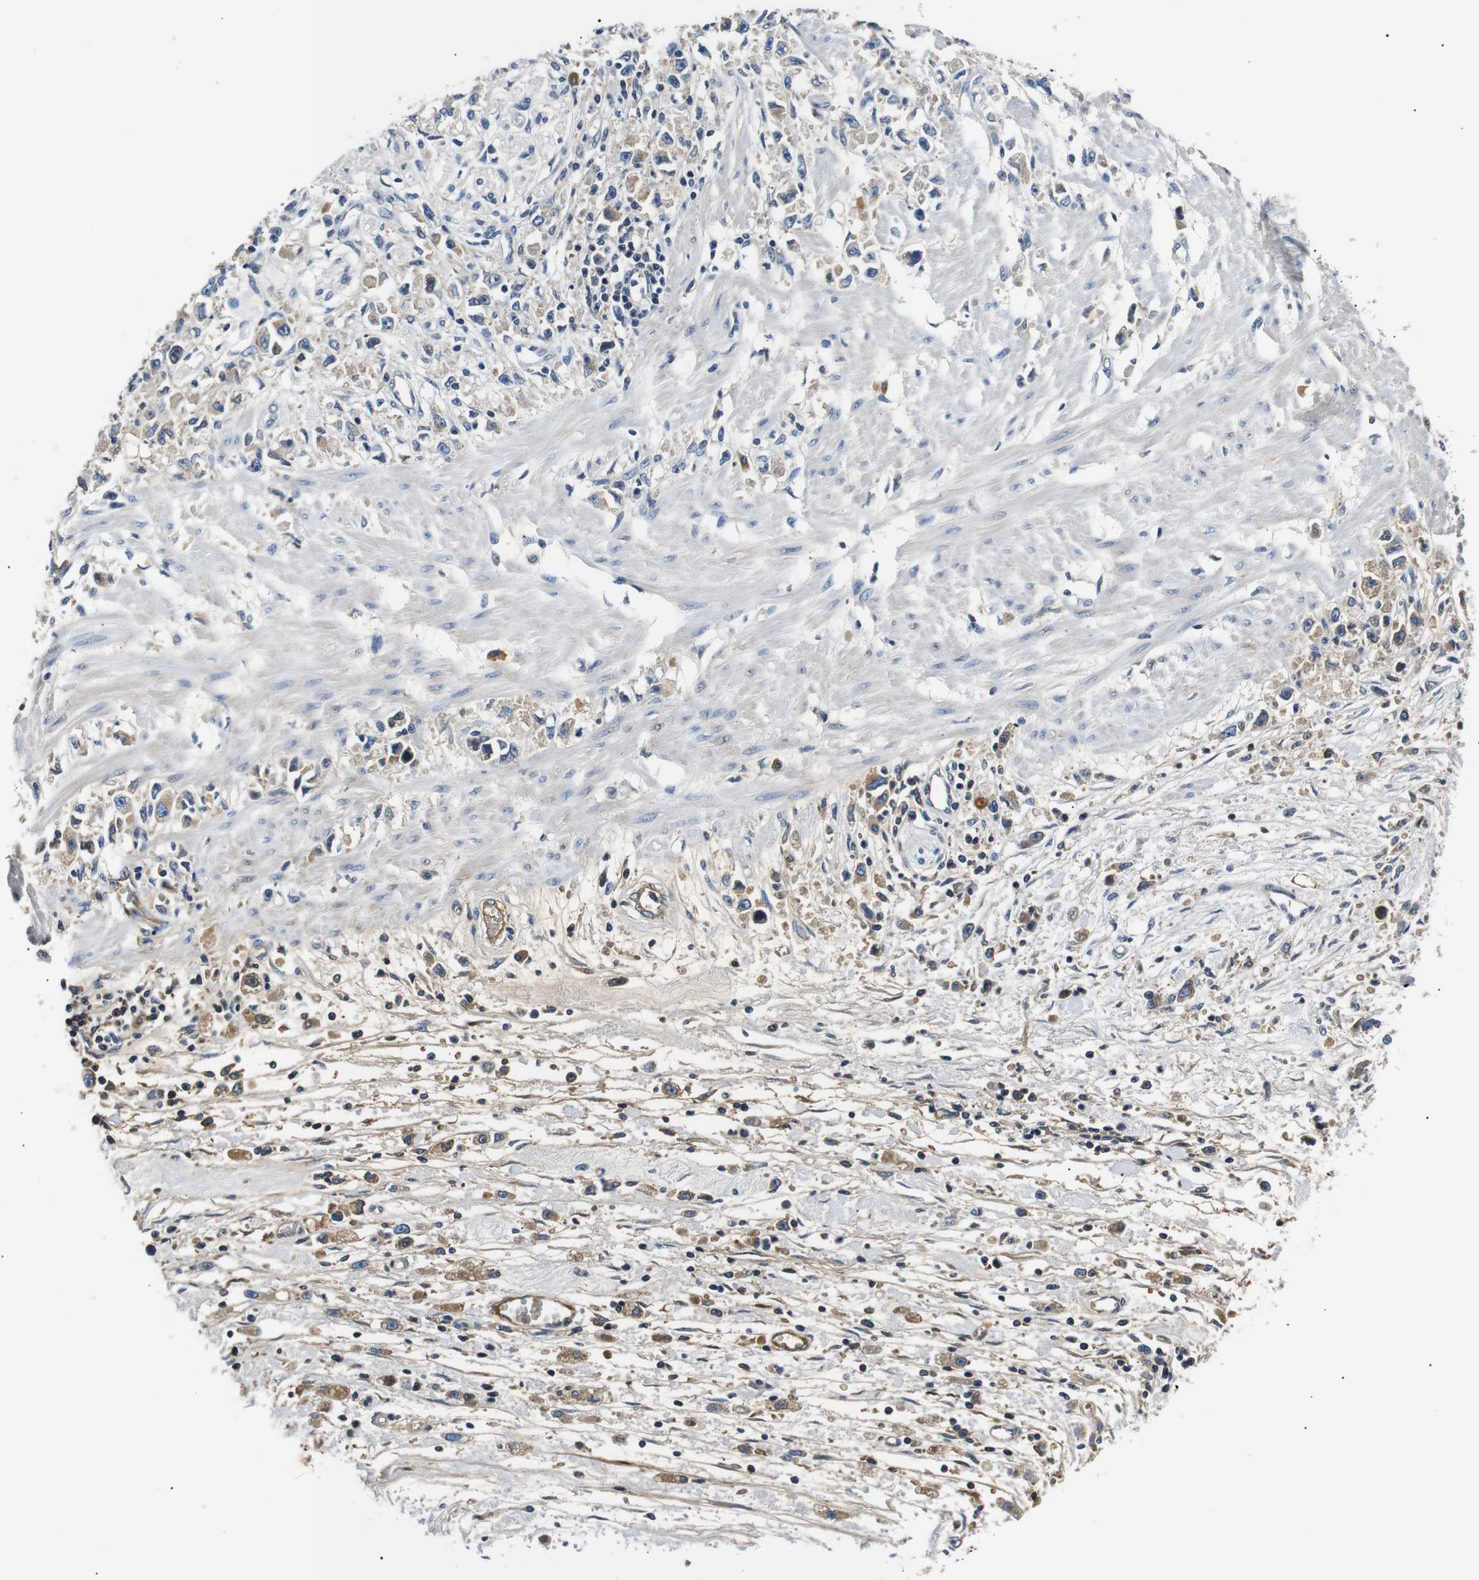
{"staining": {"intensity": "weak", "quantity": "<25%", "location": "cytoplasmic/membranous"}, "tissue": "stomach cancer", "cell_type": "Tumor cells", "image_type": "cancer", "snomed": [{"axis": "morphology", "description": "Adenocarcinoma, NOS"}, {"axis": "topography", "description": "Stomach"}], "caption": "Image shows no protein positivity in tumor cells of adenocarcinoma (stomach) tissue.", "gene": "LHCGR", "patient": {"sex": "female", "age": 59}}